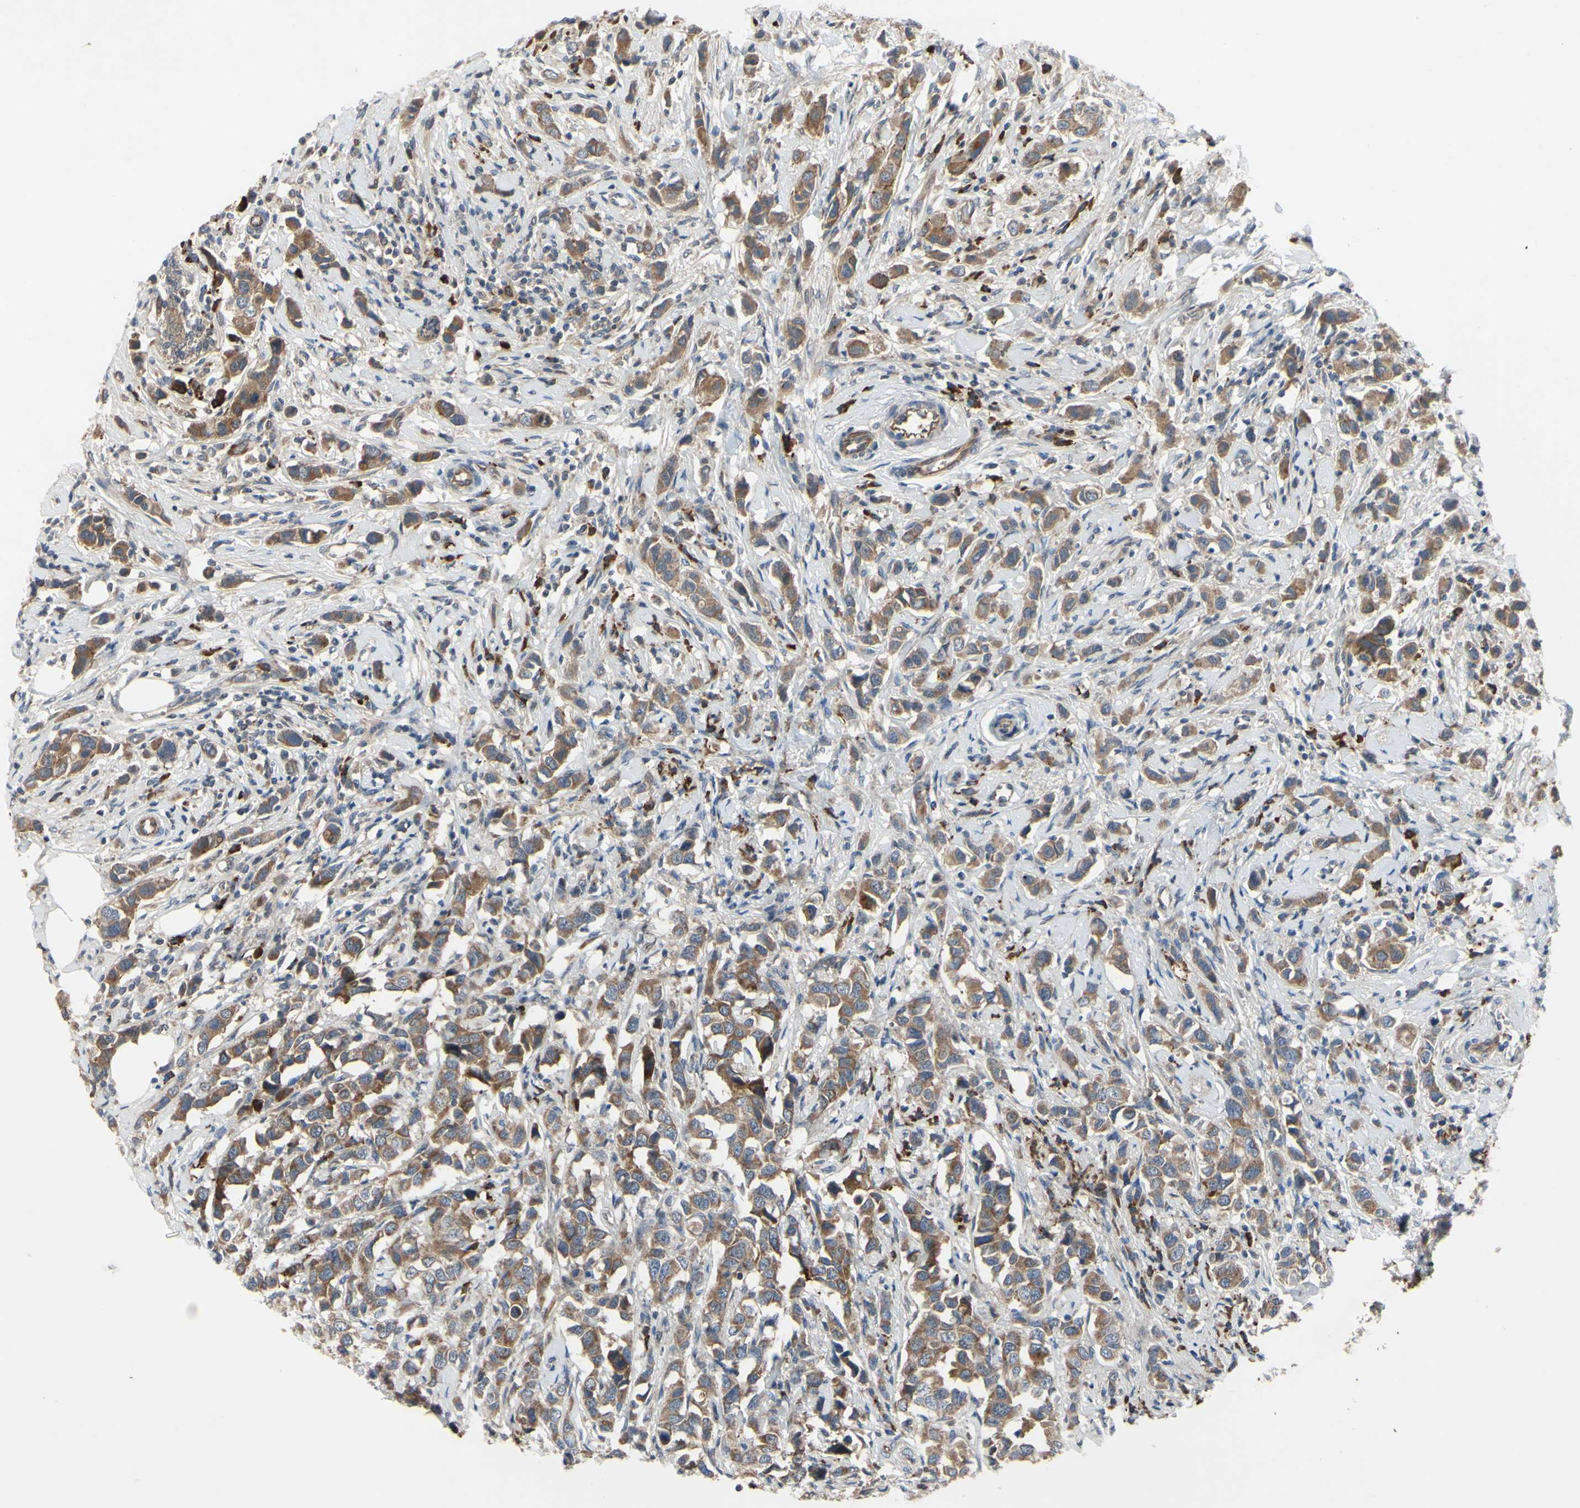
{"staining": {"intensity": "moderate", "quantity": ">75%", "location": "cytoplasmic/membranous"}, "tissue": "breast cancer", "cell_type": "Tumor cells", "image_type": "cancer", "snomed": [{"axis": "morphology", "description": "Normal tissue, NOS"}, {"axis": "morphology", "description": "Duct carcinoma"}, {"axis": "topography", "description": "Breast"}], "caption": "An immunohistochemistry (IHC) photomicrograph of neoplastic tissue is shown. Protein staining in brown labels moderate cytoplasmic/membranous positivity in breast cancer within tumor cells. The staining was performed using DAB (3,3'-diaminobenzidine) to visualize the protein expression in brown, while the nuclei were stained in blue with hematoxylin (Magnification: 20x).", "gene": "XIAP", "patient": {"sex": "female", "age": 50}}